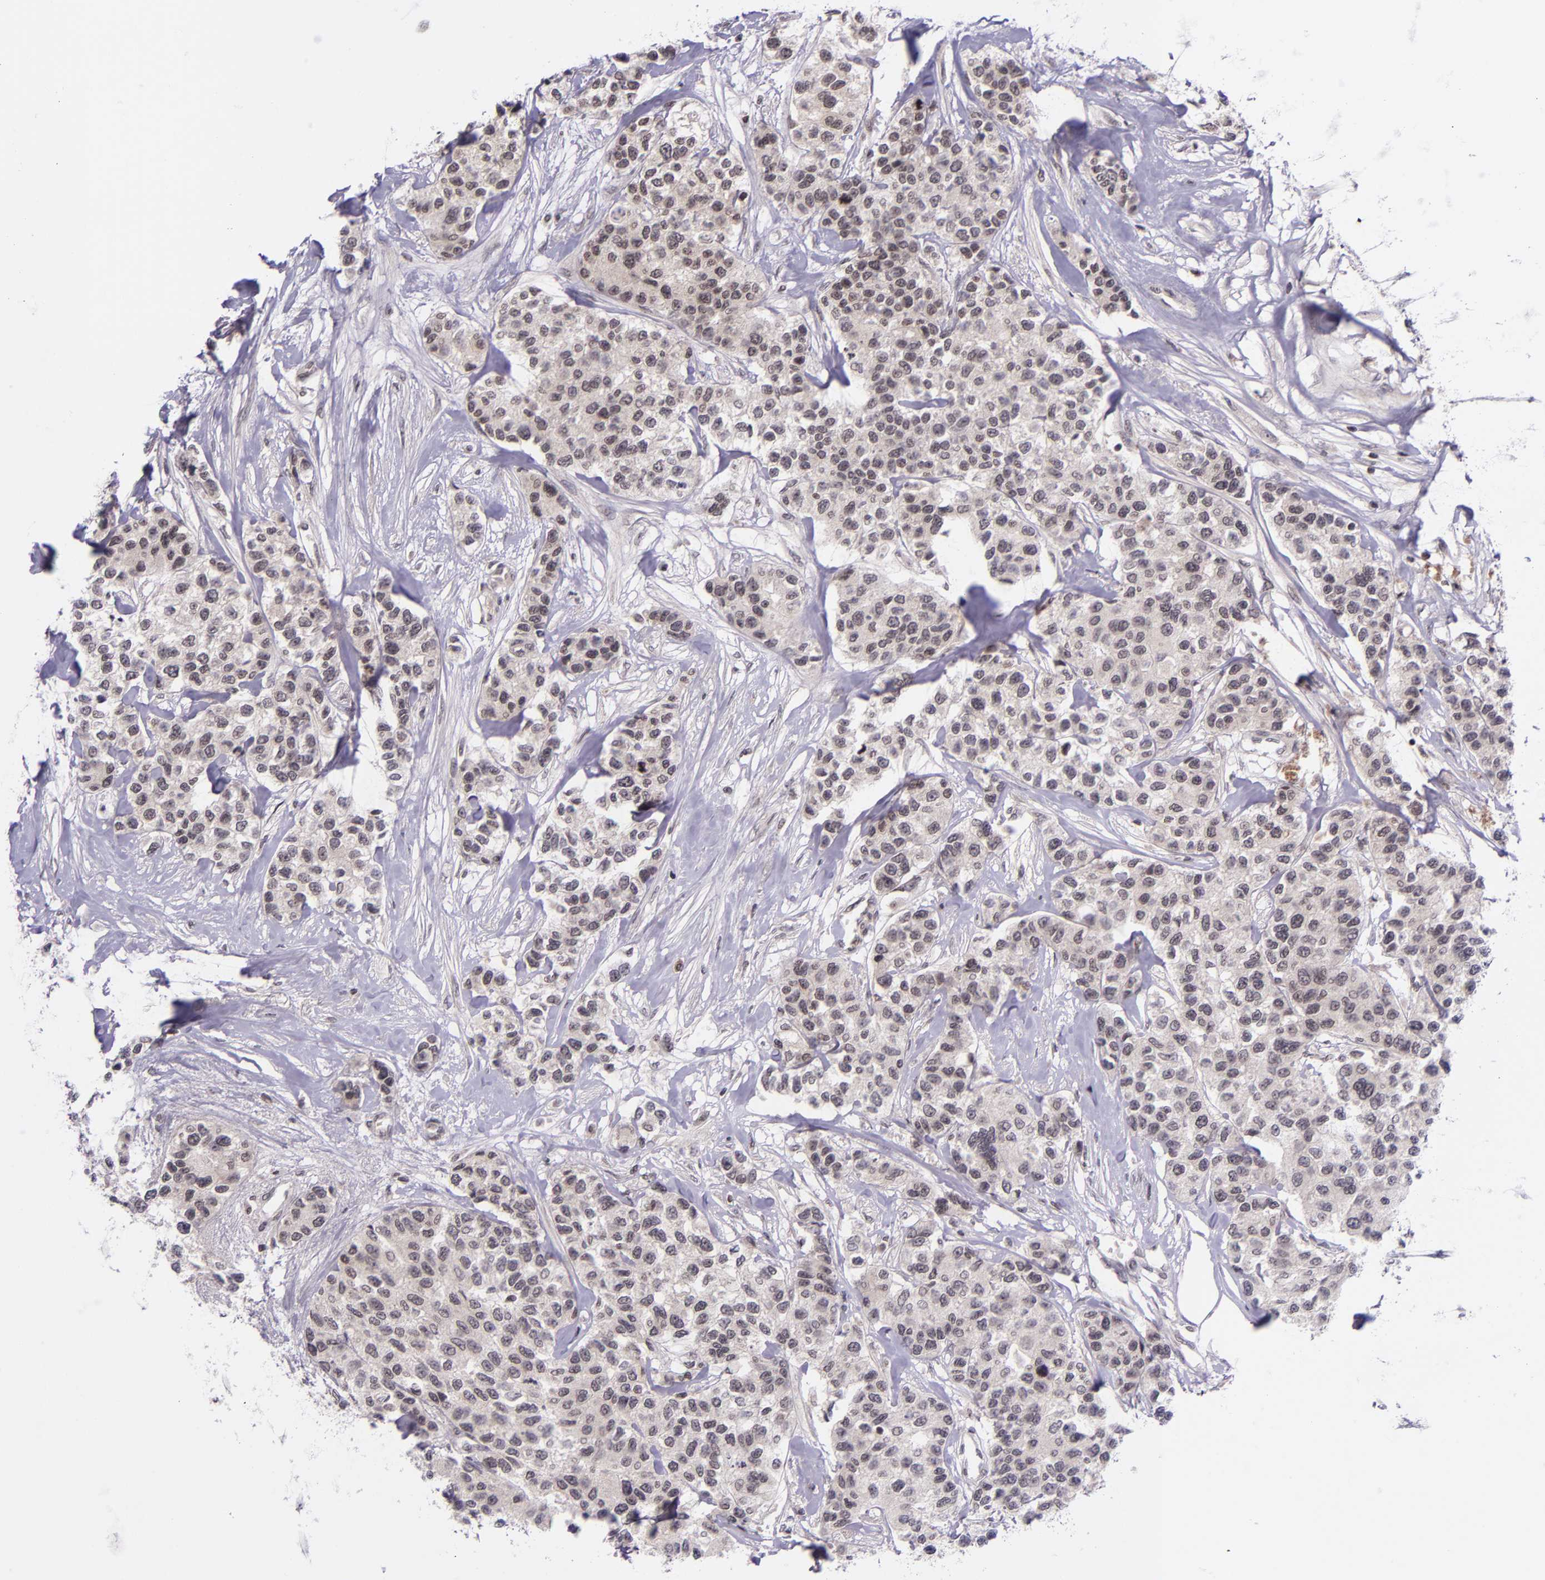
{"staining": {"intensity": "weak", "quantity": ">75%", "location": "cytoplasmic/membranous"}, "tissue": "breast cancer", "cell_type": "Tumor cells", "image_type": "cancer", "snomed": [{"axis": "morphology", "description": "Duct carcinoma"}, {"axis": "topography", "description": "Breast"}], "caption": "Immunohistochemical staining of breast cancer demonstrates low levels of weak cytoplasmic/membranous positivity in about >75% of tumor cells. The protein is stained brown, and the nuclei are stained in blue (DAB IHC with brightfield microscopy, high magnification).", "gene": "SELL", "patient": {"sex": "female", "age": 51}}